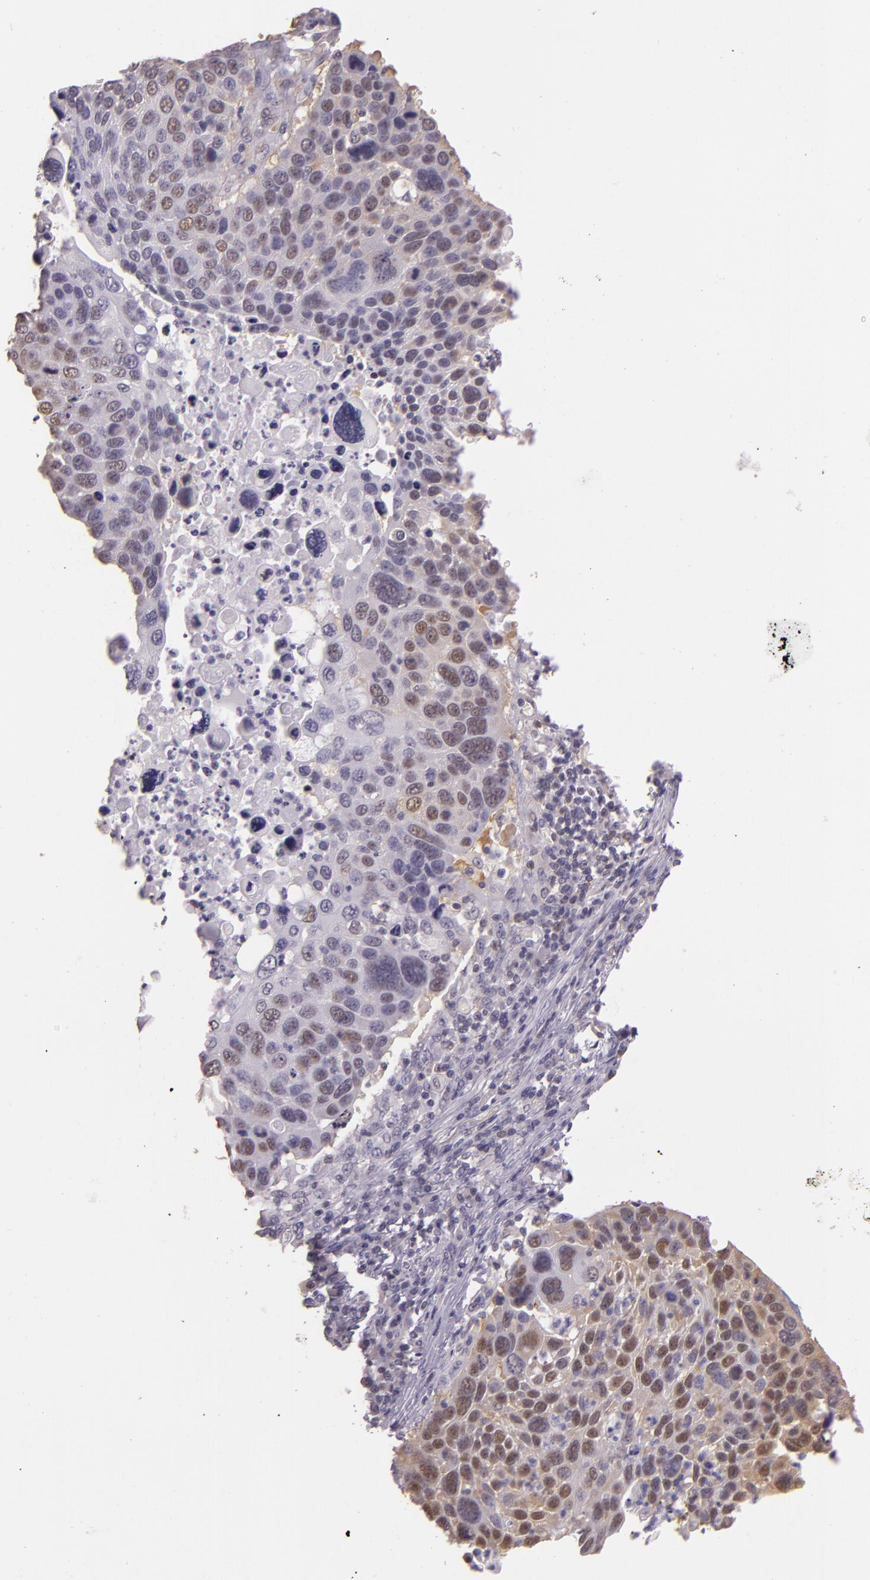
{"staining": {"intensity": "moderate", "quantity": "25%-75%", "location": "cytoplasmic/membranous,nuclear"}, "tissue": "lung cancer", "cell_type": "Tumor cells", "image_type": "cancer", "snomed": [{"axis": "morphology", "description": "Squamous cell carcinoma, NOS"}, {"axis": "topography", "description": "Lung"}], "caption": "A brown stain labels moderate cytoplasmic/membranous and nuclear positivity of a protein in human lung squamous cell carcinoma tumor cells.", "gene": "HSPA8", "patient": {"sex": "male", "age": 68}}